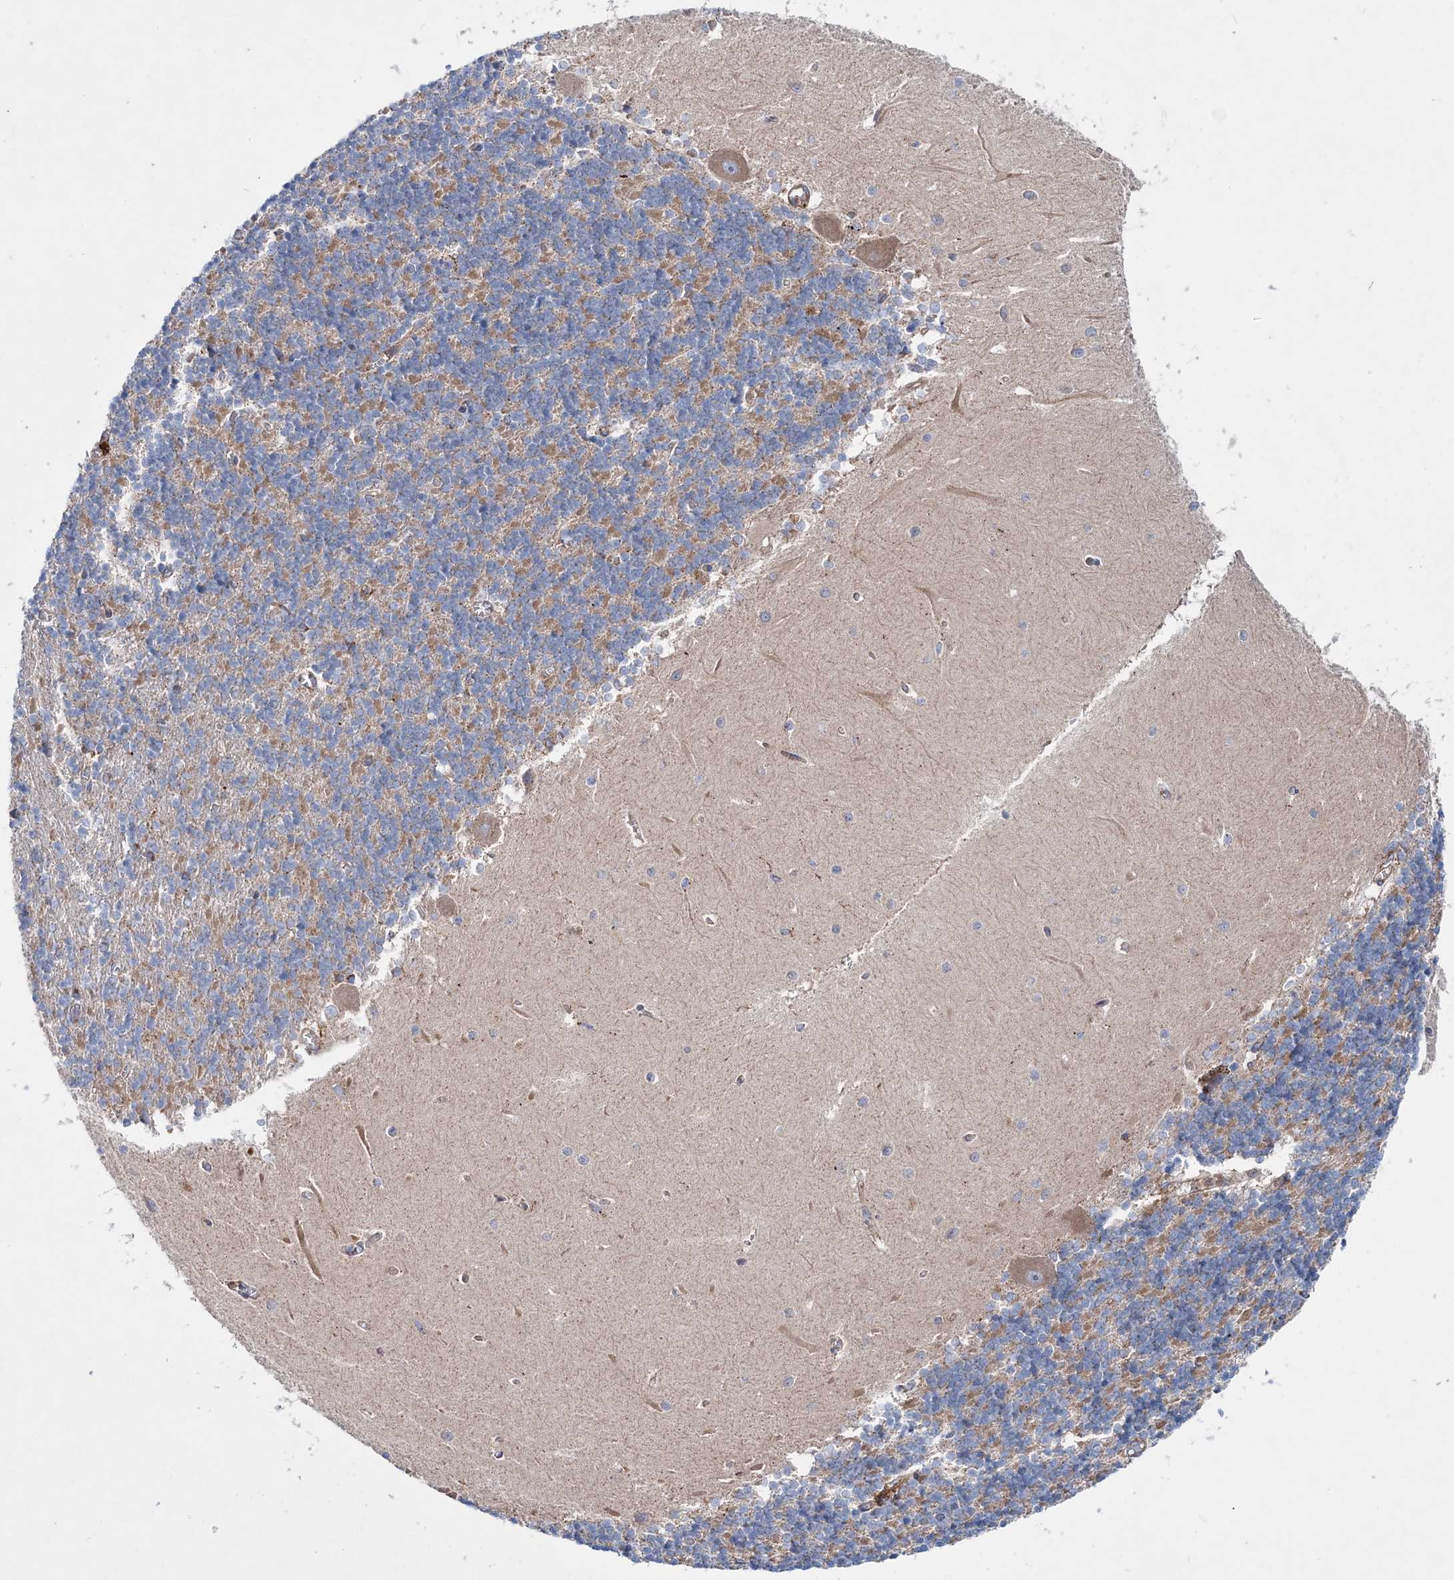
{"staining": {"intensity": "moderate", "quantity": "25%-75%", "location": "cytoplasmic/membranous"}, "tissue": "cerebellum", "cell_type": "Cells in granular layer", "image_type": "normal", "snomed": [{"axis": "morphology", "description": "Normal tissue, NOS"}, {"axis": "topography", "description": "Cerebellum"}], "caption": "Cerebellum was stained to show a protein in brown. There is medium levels of moderate cytoplasmic/membranous positivity in approximately 25%-75% of cells in granular layer. The staining is performed using DAB brown chromogen to label protein expression. The nuclei are counter-stained blue using hematoxylin.", "gene": "NGLY1", "patient": {"sex": "male", "age": 37}}